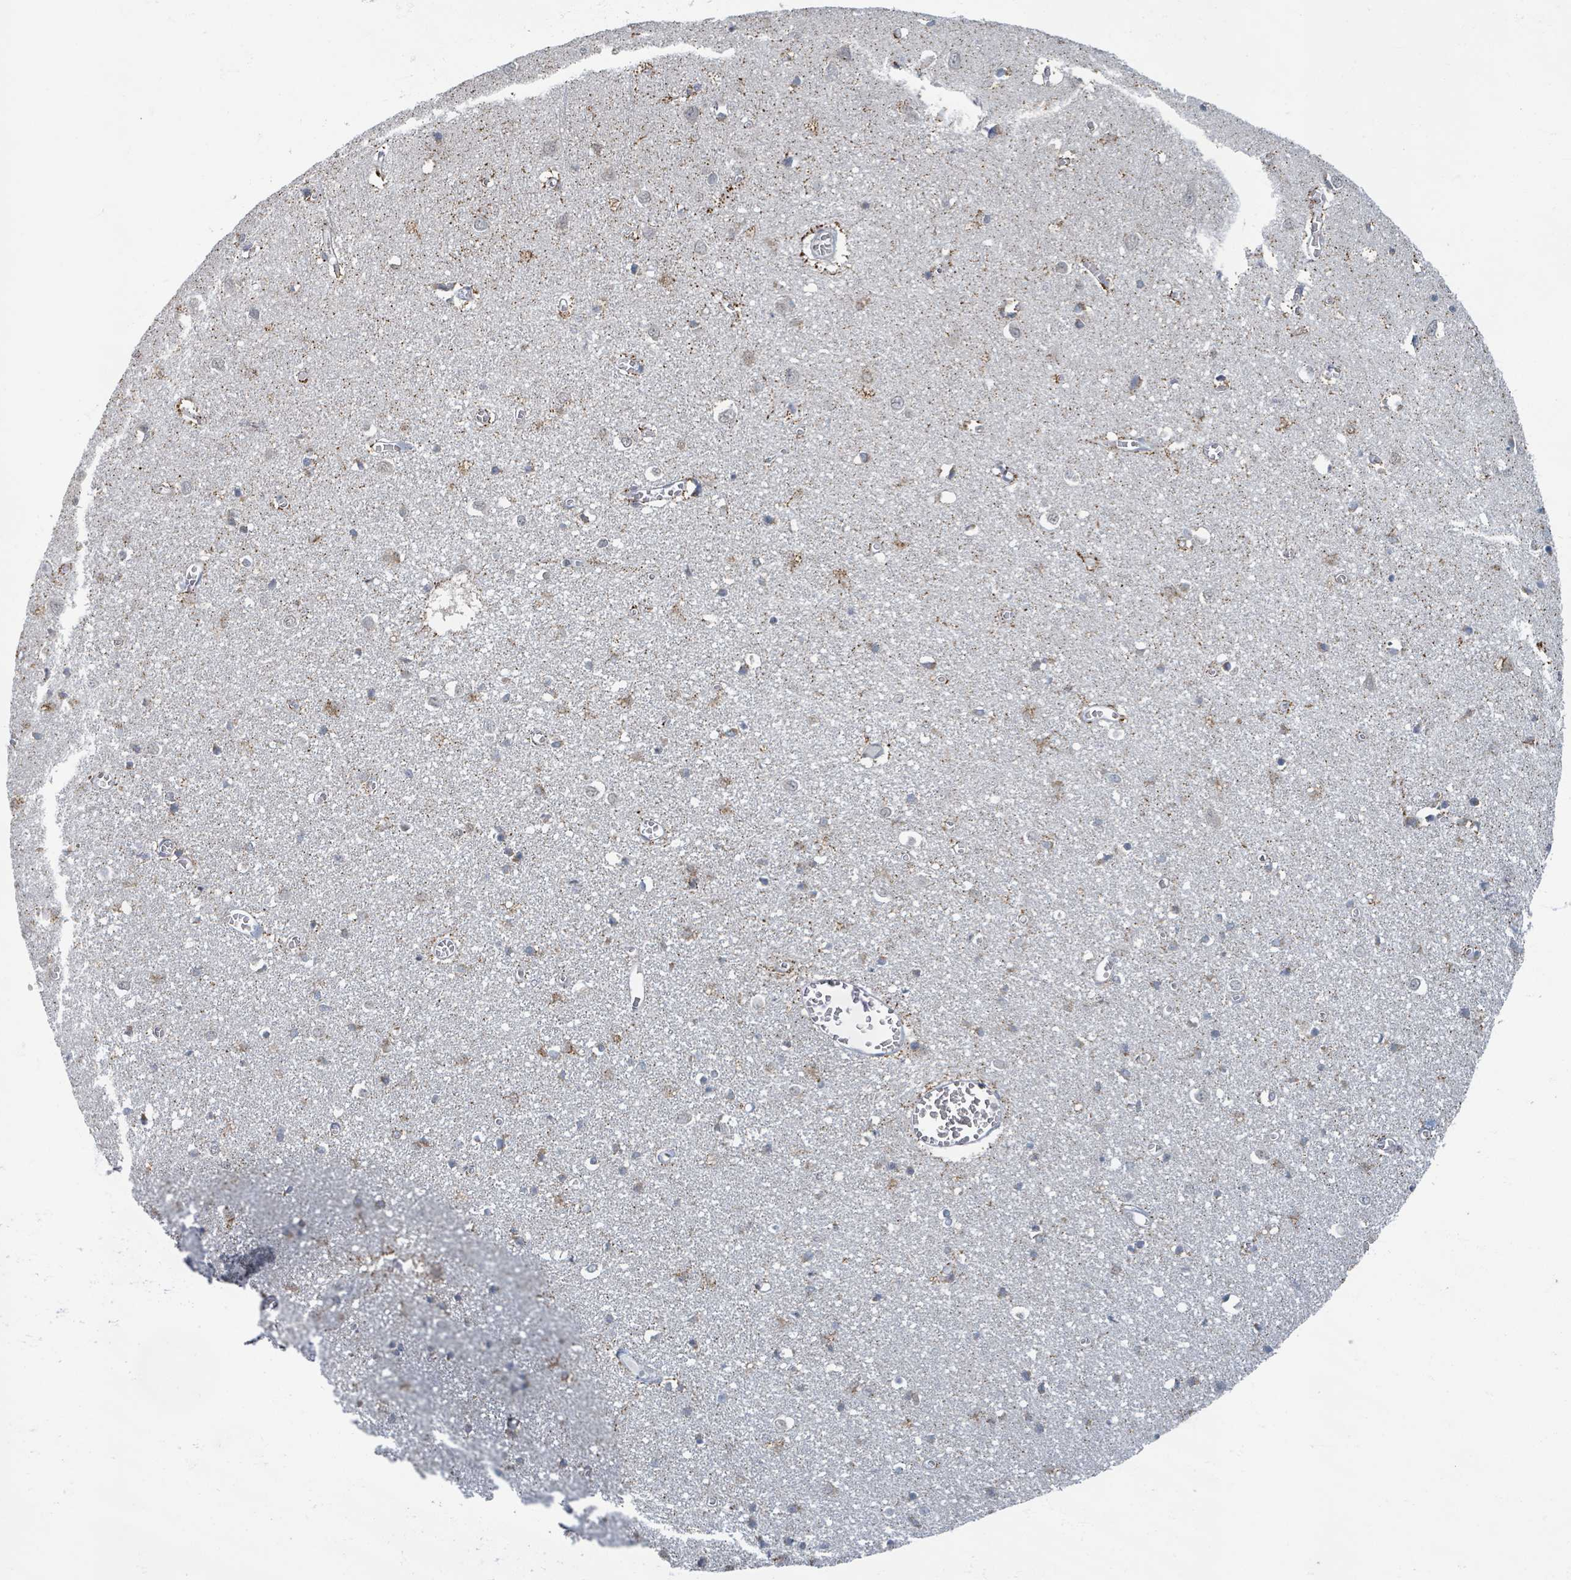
{"staining": {"intensity": "moderate", "quantity": "<25%", "location": "nuclear"}, "tissue": "cerebral cortex", "cell_type": "Endothelial cells", "image_type": "normal", "snomed": [{"axis": "morphology", "description": "Normal tissue, NOS"}, {"axis": "topography", "description": "Cerebral cortex"}], "caption": "Moderate nuclear expression is appreciated in about <25% of endothelial cells in benign cerebral cortex. (IHC, brightfield microscopy, high magnification).", "gene": "INTS15", "patient": {"sex": "female", "age": 64}}